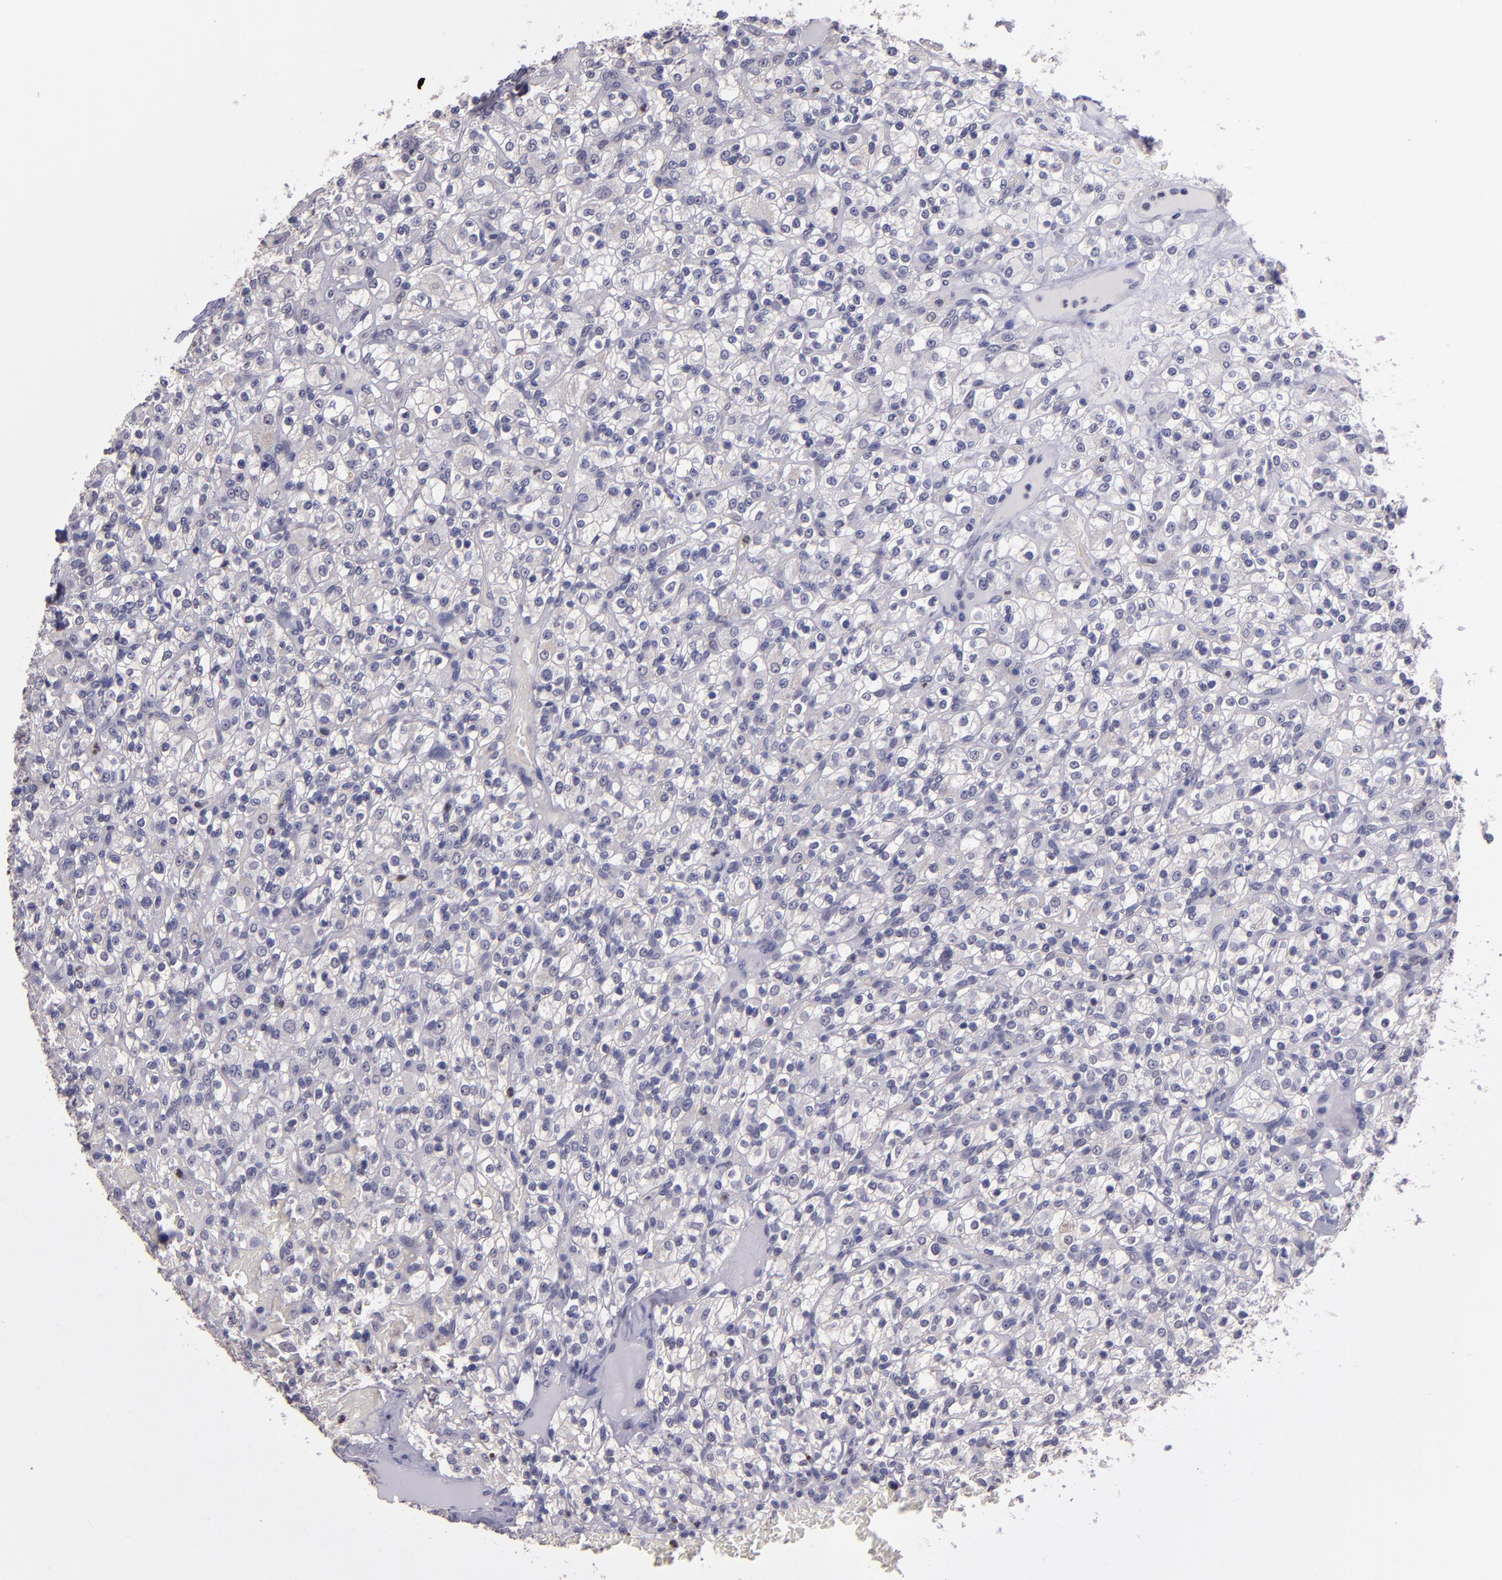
{"staining": {"intensity": "negative", "quantity": "none", "location": "none"}, "tissue": "renal cancer", "cell_type": "Tumor cells", "image_type": "cancer", "snomed": [{"axis": "morphology", "description": "Normal tissue, NOS"}, {"axis": "morphology", "description": "Adenocarcinoma, NOS"}, {"axis": "topography", "description": "Kidney"}], "caption": "Image shows no significant protein expression in tumor cells of renal cancer (adenocarcinoma).", "gene": "CEBPE", "patient": {"sex": "female", "age": 72}}